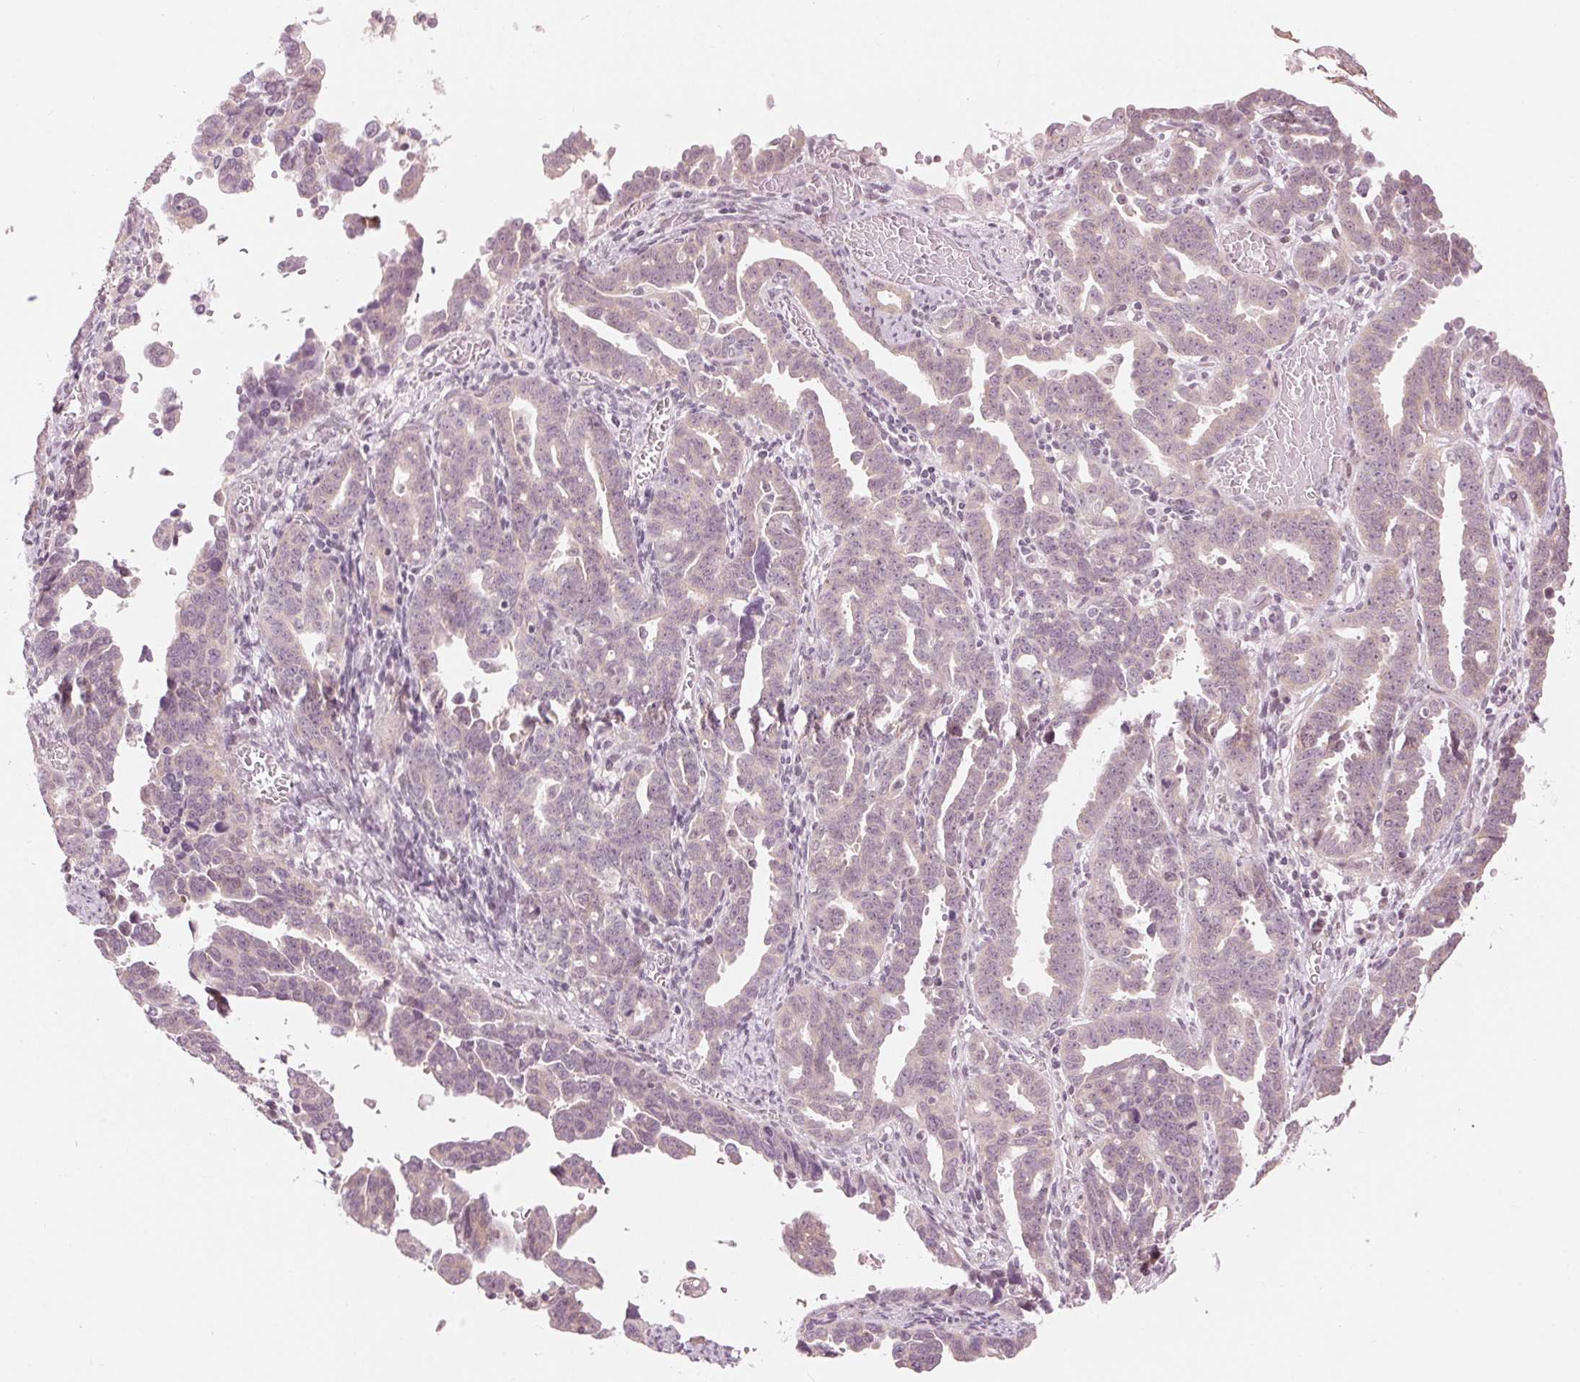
{"staining": {"intensity": "negative", "quantity": "none", "location": "none"}, "tissue": "ovarian cancer", "cell_type": "Tumor cells", "image_type": "cancer", "snomed": [{"axis": "morphology", "description": "Cystadenocarcinoma, serous, NOS"}, {"axis": "topography", "description": "Ovary"}], "caption": "Micrograph shows no protein positivity in tumor cells of ovarian cancer tissue. (Stains: DAB (3,3'-diaminobenzidine) immunohistochemistry with hematoxylin counter stain, Microscopy: brightfield microscopy at high magnification).", "gene": "TMED6", "patient": {"sex": "female", "age": 69}}